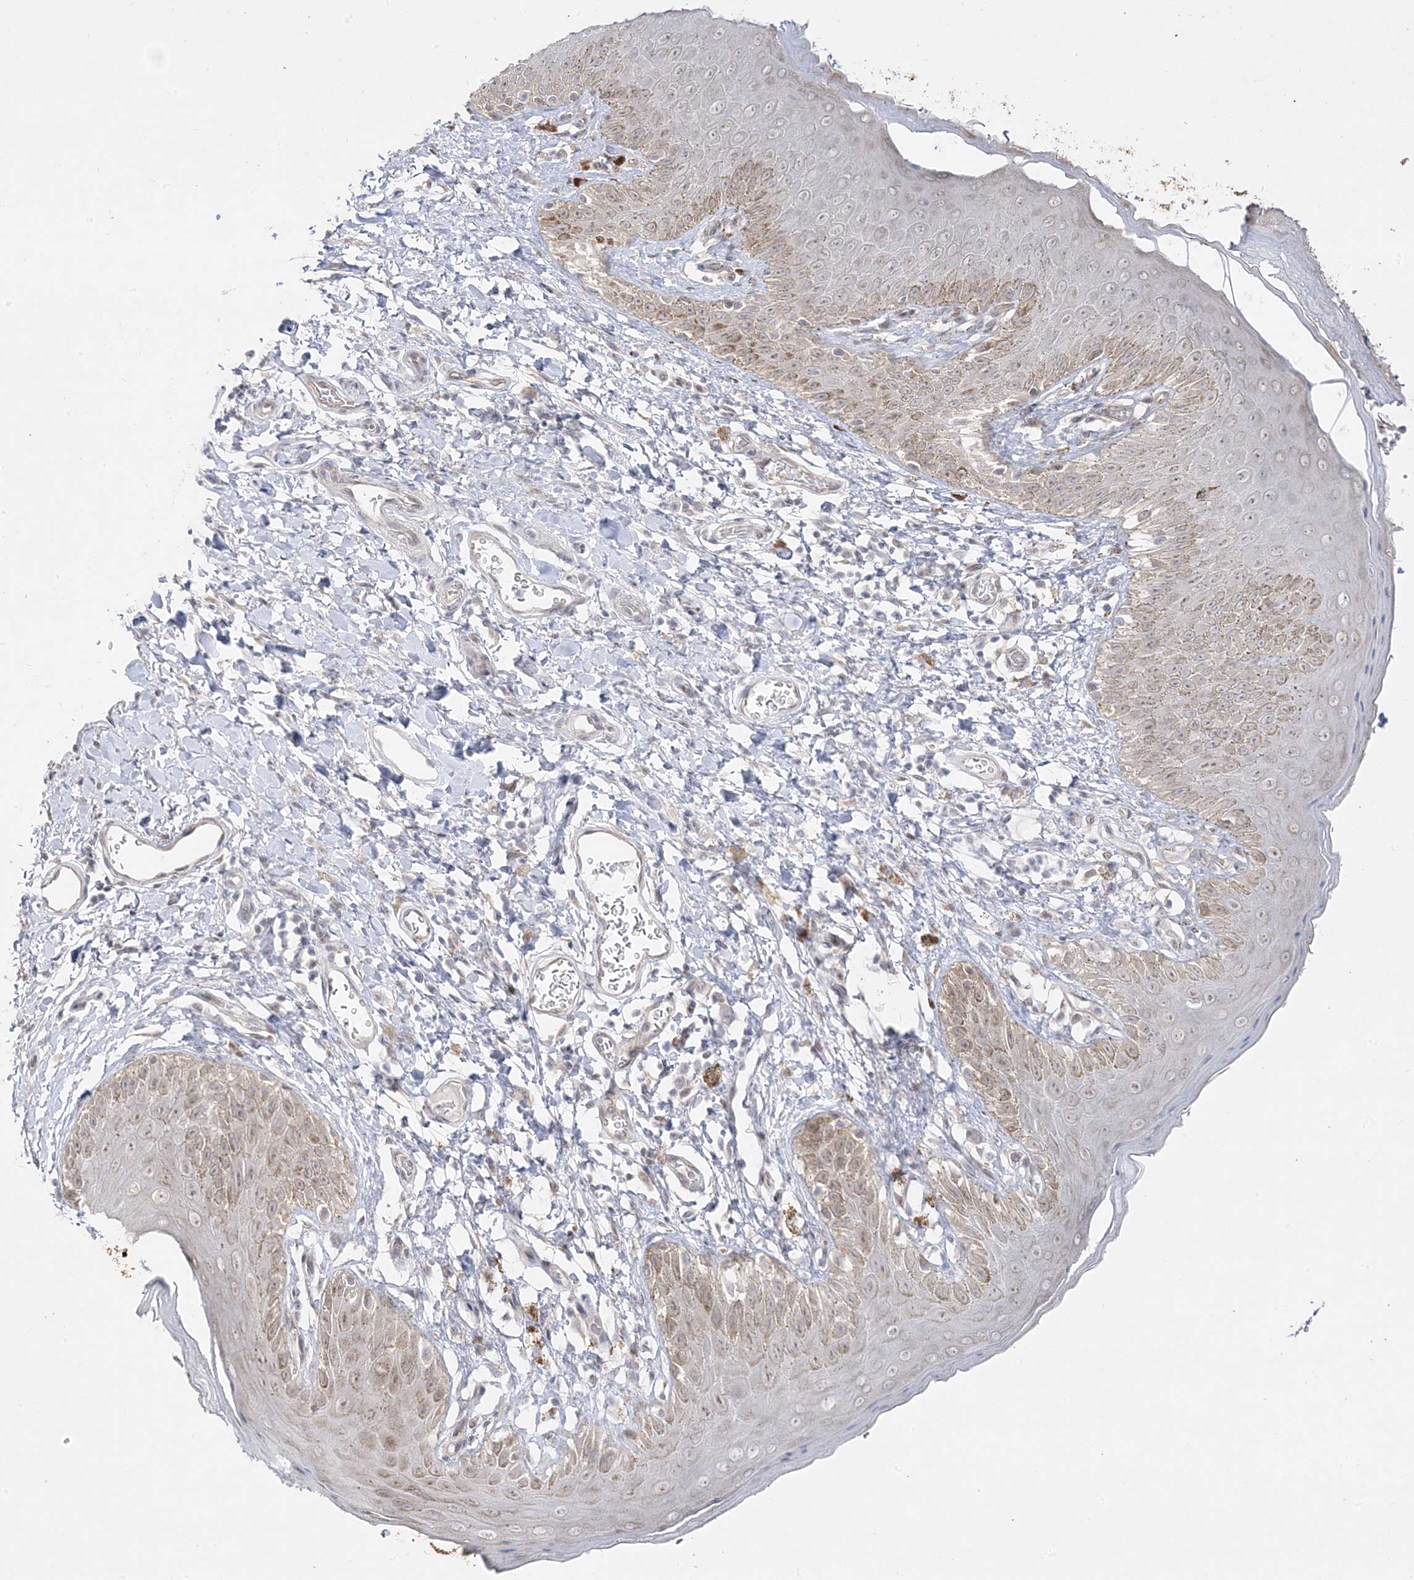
{"staining": {"intensity": "moderate", "quantity": "<25%", "location": "cytoplasmic/membranous"}, "tissue": "skin", "cell_type": "Epidermal cells", "image_type": "normal", "snomed": [{"axis": "morphology", "description": "Normal tissue, NOS"}, {"axis": "topography", "description": "Anal"}], "caption": "Normal skin was stained to show a protein in brown. There is low levels of moderate cytoplasmic/membranous positivity in approximately <25% of epidermal cells. The staining was performed using DAB (3,3'-diaminobenzidine) to visualize the protein expression in brown, while the nuclei were stained in blue with hematoxylin (Magnification: 20x).", "gene": "C2CD2", "patient": {"sex": "male", "age": 44}}